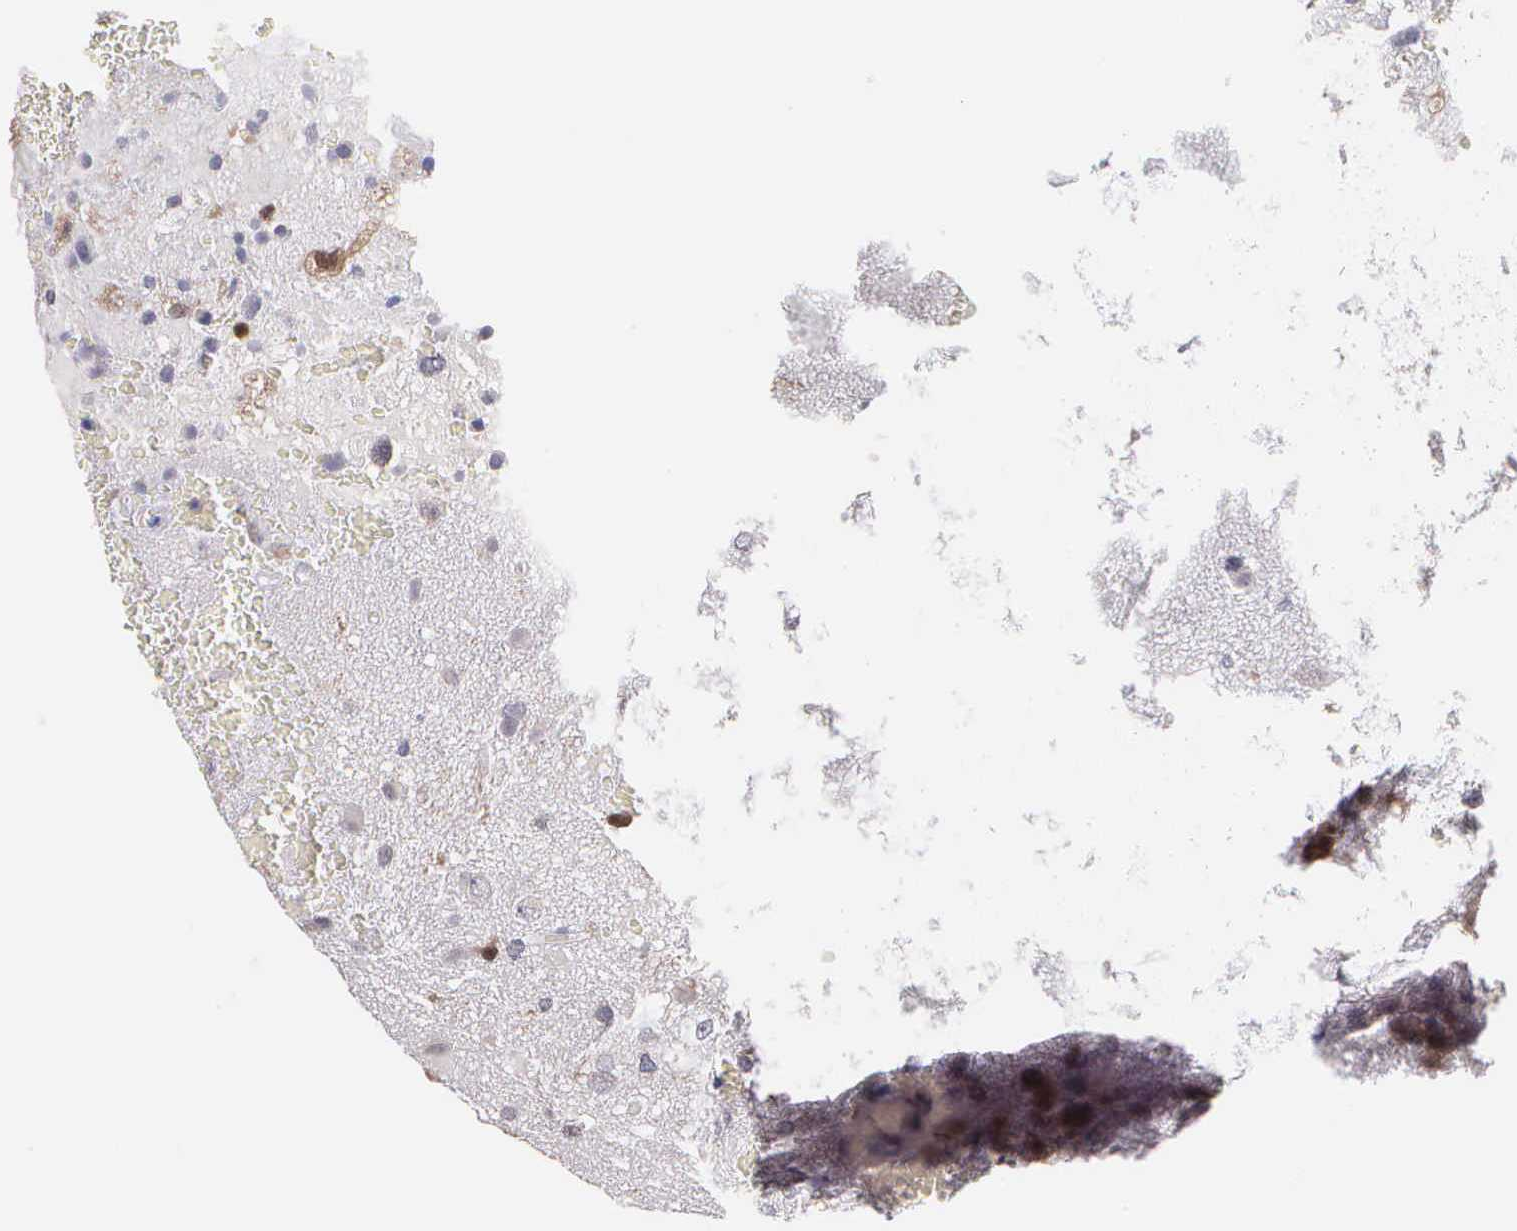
{"staining": {"intensity": "moderate", "quantity": "25%-75%", "location": "cytoplasmic/membranous,nuclear"}, "tissue": "glioma", "cell_type": "Tumor cells", "image_type": "cancer", "snomed": [{"axis": "morphology", "description": "Glioma, malignant, High grade"}, {"axis": "topography", "description": "Brain"}], "caption": "A histopathology image of human malignant glioma (high-grade) stained for a protein displays moderate cytoplasmic/membranous and nuclear brown staining in tumor cells.", "gene": "BID", "patient": {"sex": "male", "age": 48}}